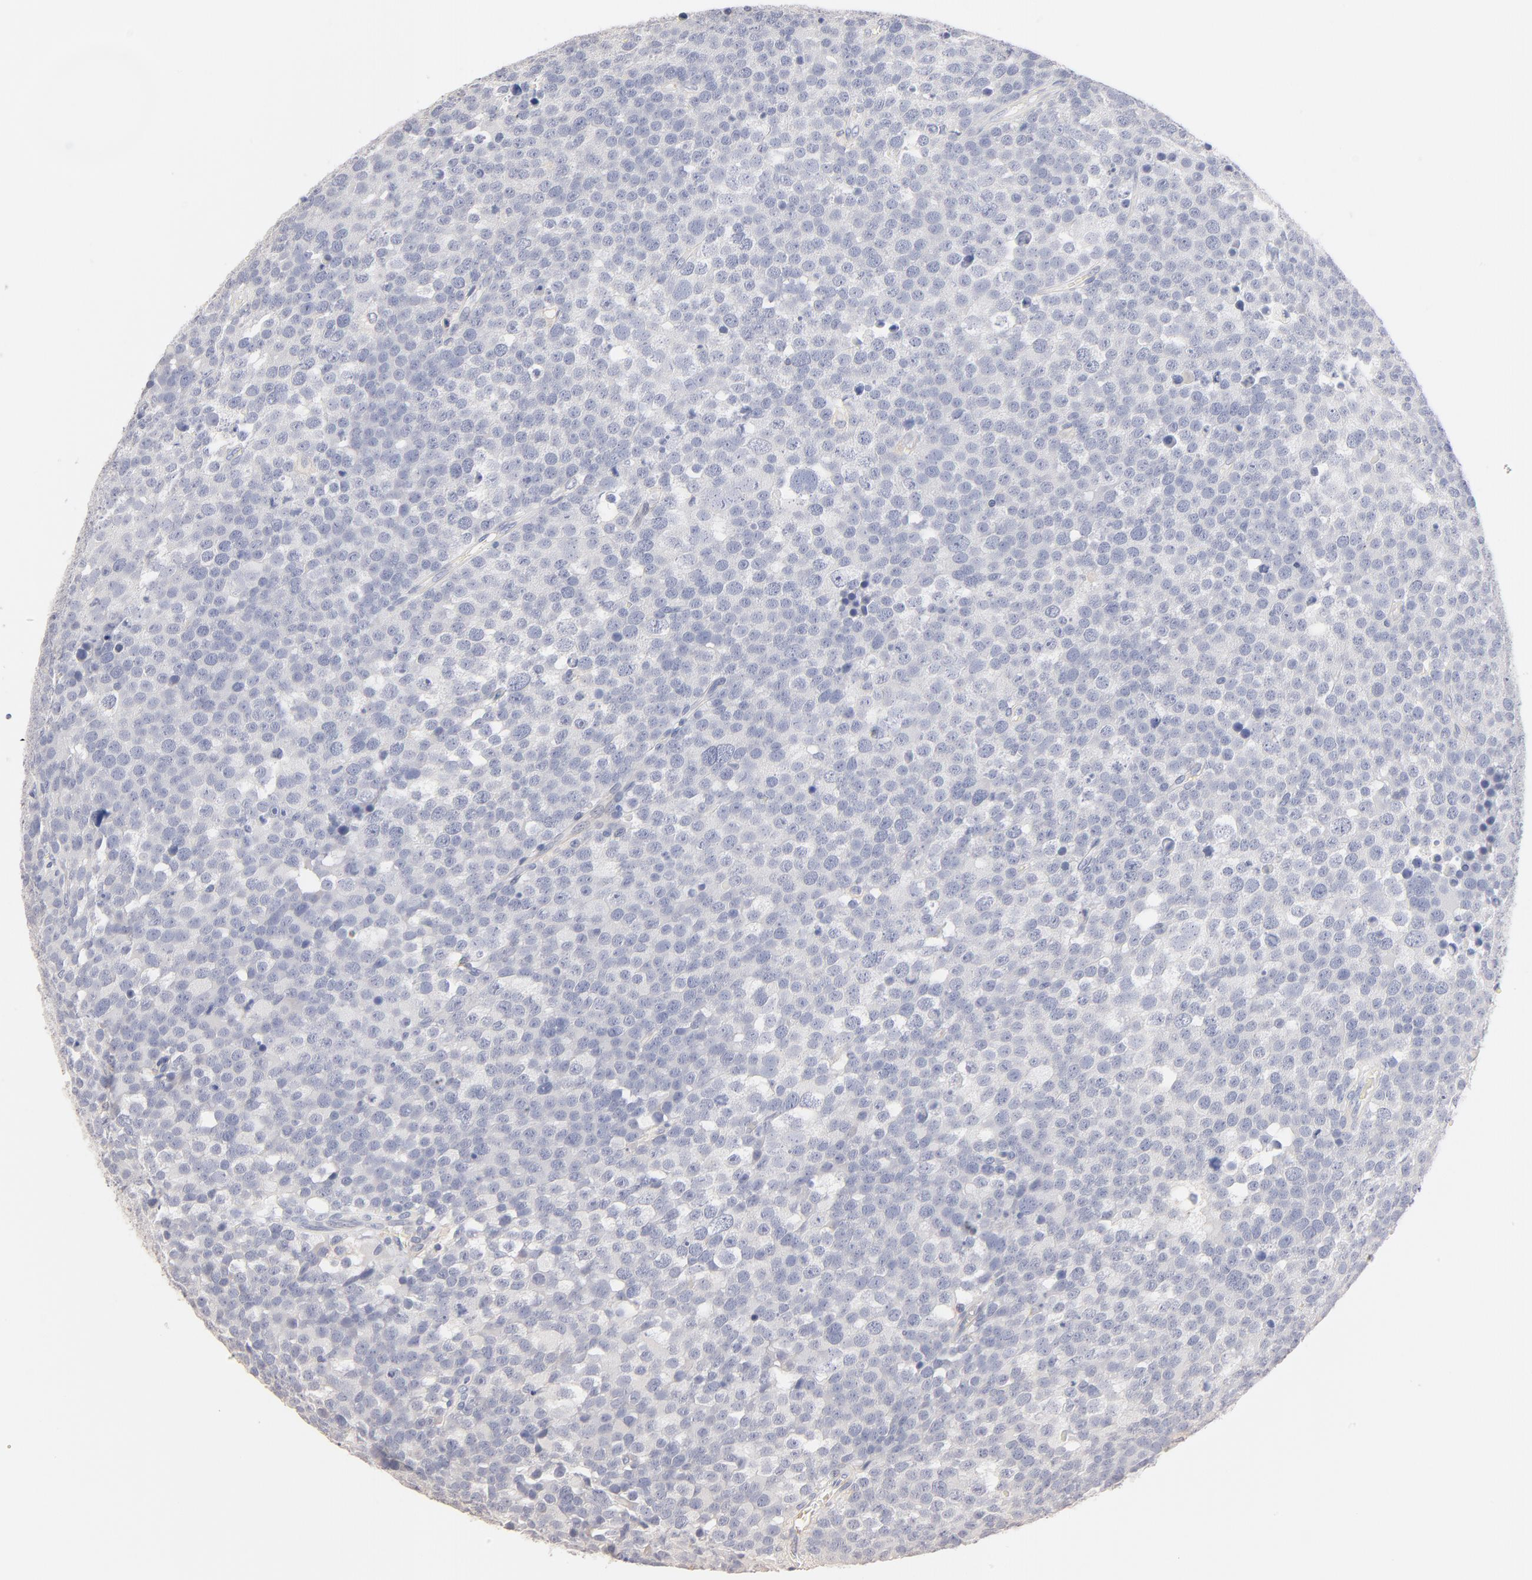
{"staining": {"intensity": "negative", "quantity": "none", "location": "none"}, "tissue": "testis cancer", "cell_type": "Tumor cells", "image_type": "cancer", "snomed": [{"axis": "morphology", "description": "Seminoma, NOS"}, {"axis": "topography", "description": "Testis"}], "caption": "This photomicrograph is of testis cancer stained with IHC to label a protein in brown with the nuclei are counter-stained blue. There is no expression in tumor cells.", "gene": "ITGA8", "patient": {"sex": "male", "age": 71}}